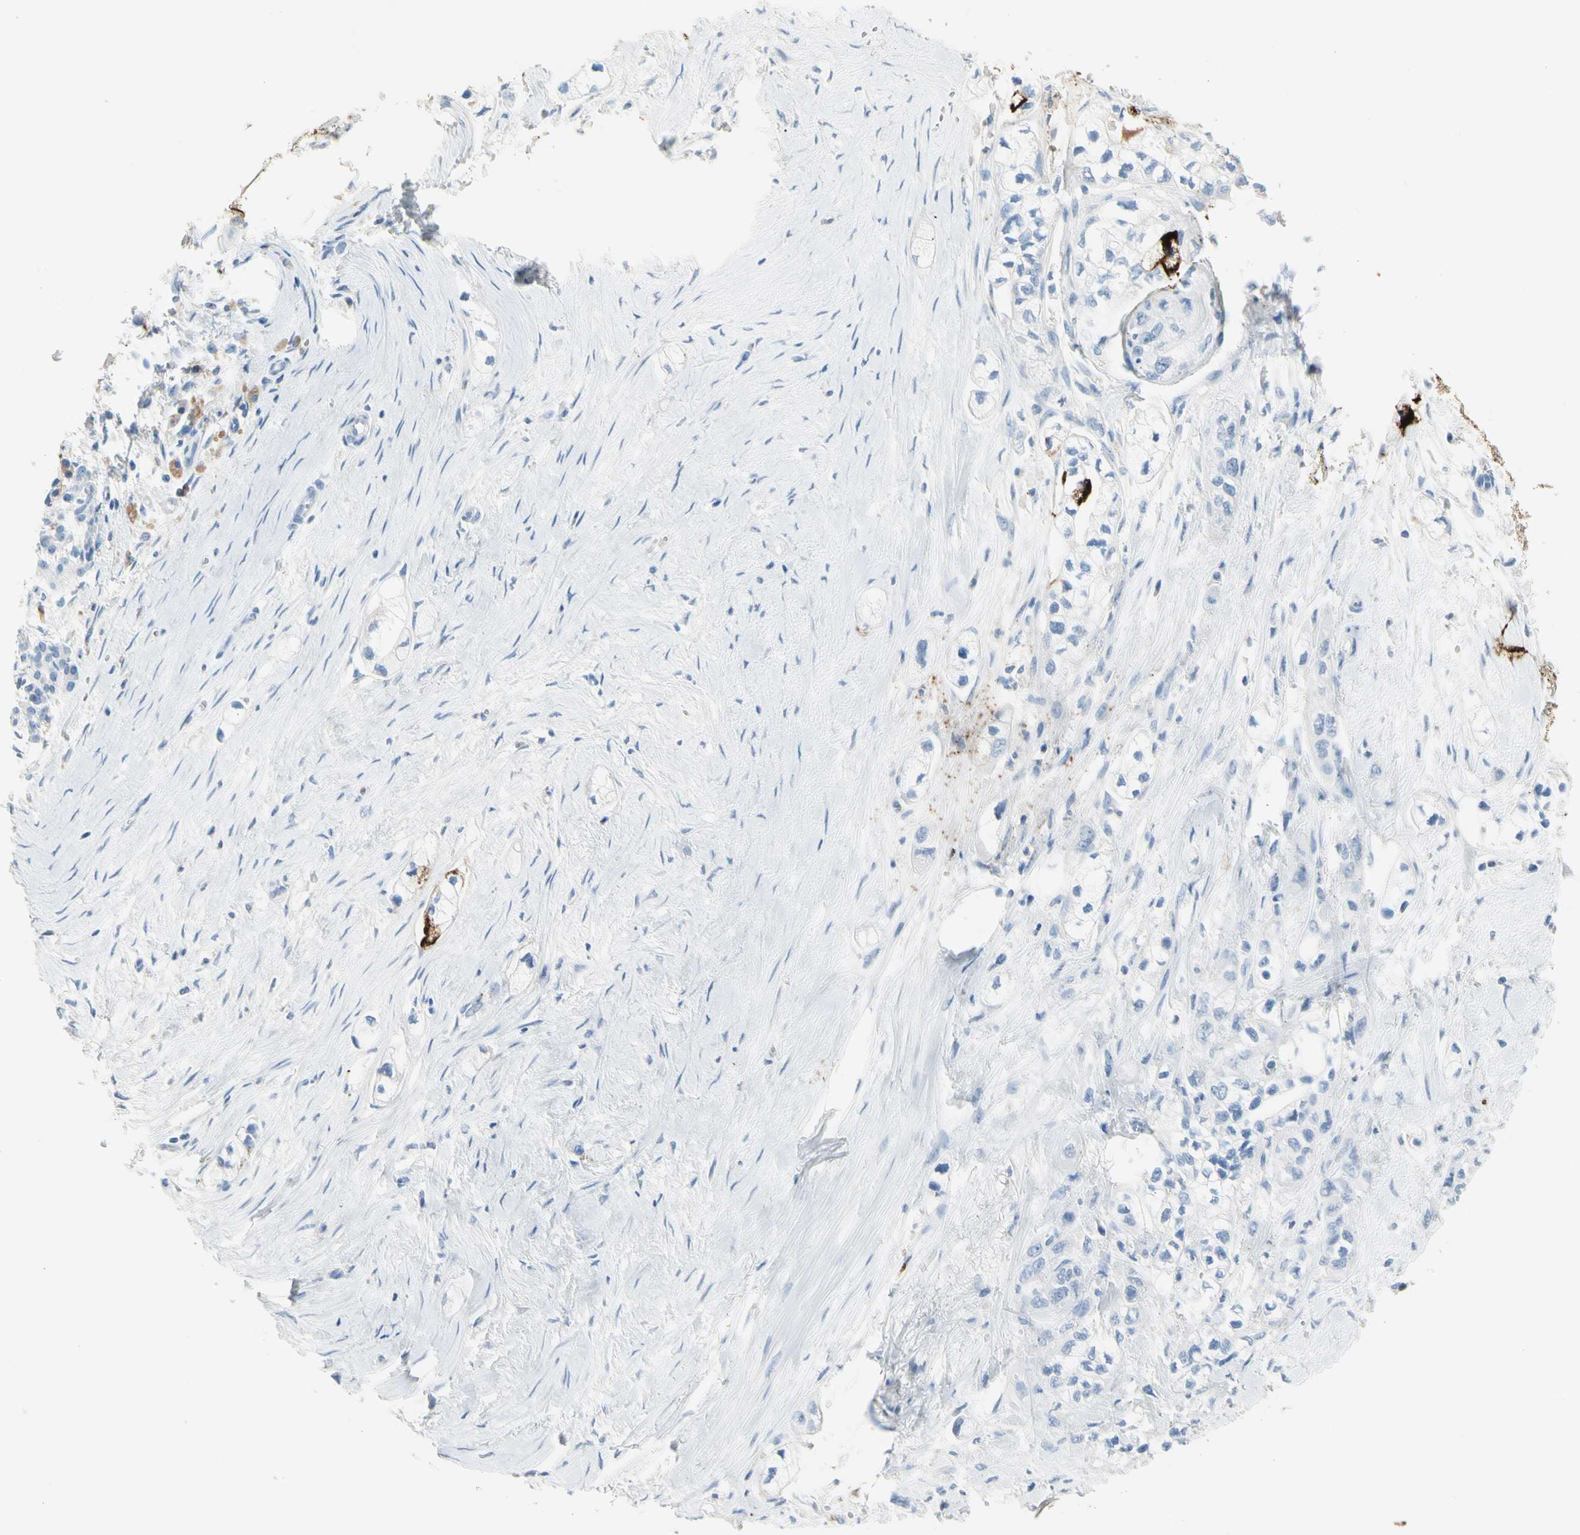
{"staining": {"intensity": "negative", "quantity": "none", "location": "none"}, "tissue": "pancreatic cancer", "cell_type": "Tumor cells", "image_type": "cancer", "snomed": [{"axis": "morphology", "description": "Adenocarcinoma, NOS"}, {"axis": "topography", "description": "Pancreas"}], "caption": "The photomicrograph reveals no significant expression in tumor cells of pancreatic cancer (adenocarcinoma).", "gene": "CLEC4A", "patient": {"sex": "male", "age": 74}}